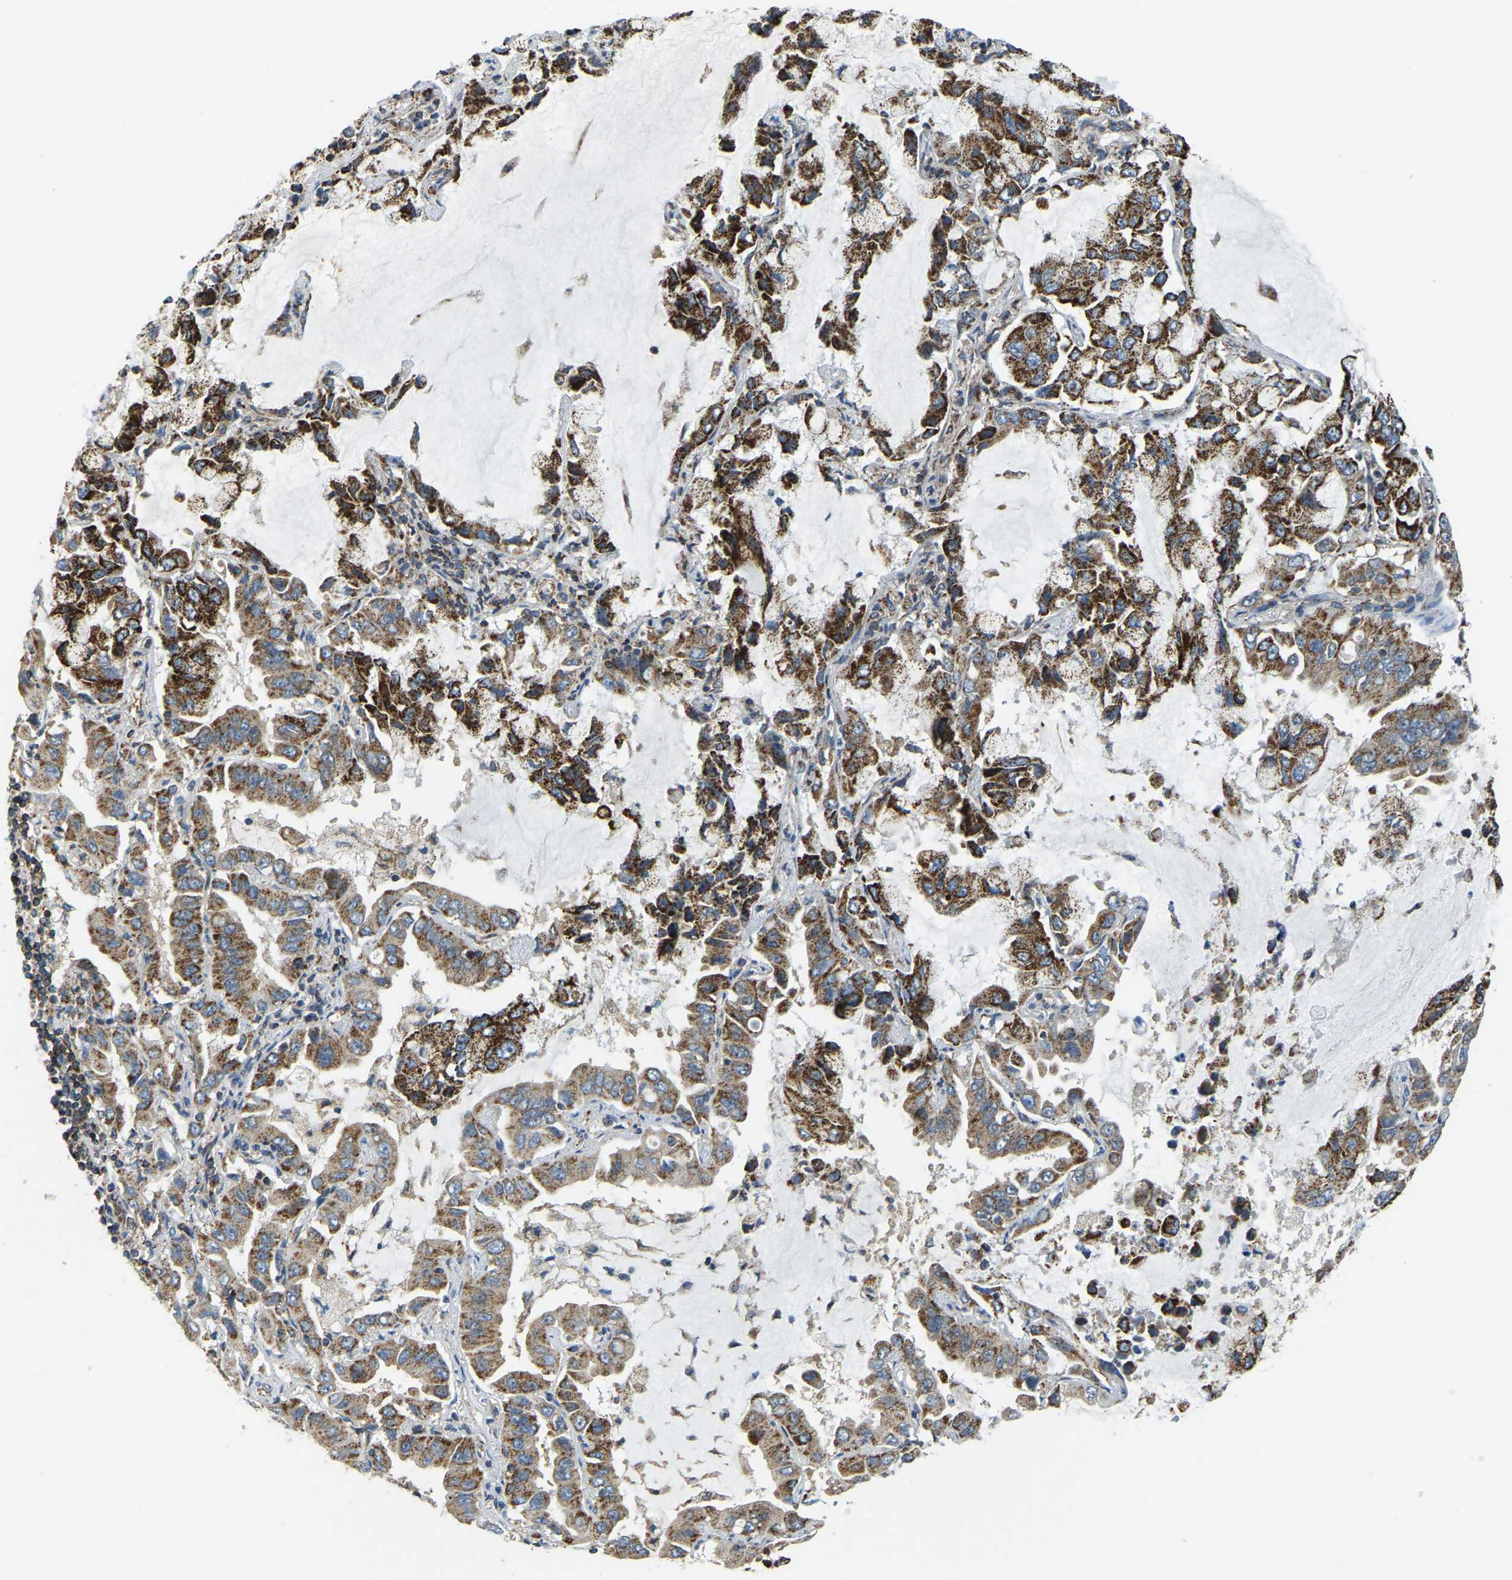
{"staining": {"intensity": "strong", "quantity": ">75%", "location": "cytoplasmic/membranous"}, "tissue": "lung cancer", "cell_type": "Tumor cells", "image_type": "cancer", "snomed": [{"axis": "morphology", "description": "Adenocarcinoma, NOS"}, {"axis": "topography", "description": "Lung"}], "caption": "Protein analysis of adenocarcinoma (lung) tissue reveals strong cytoplasmic/membranous expression in about >75% of tumor cells. (IHC, brightfield microscopy, high magnification).", "gene": "PSMD7", "patient": {"sex": "male", "age": 64}}